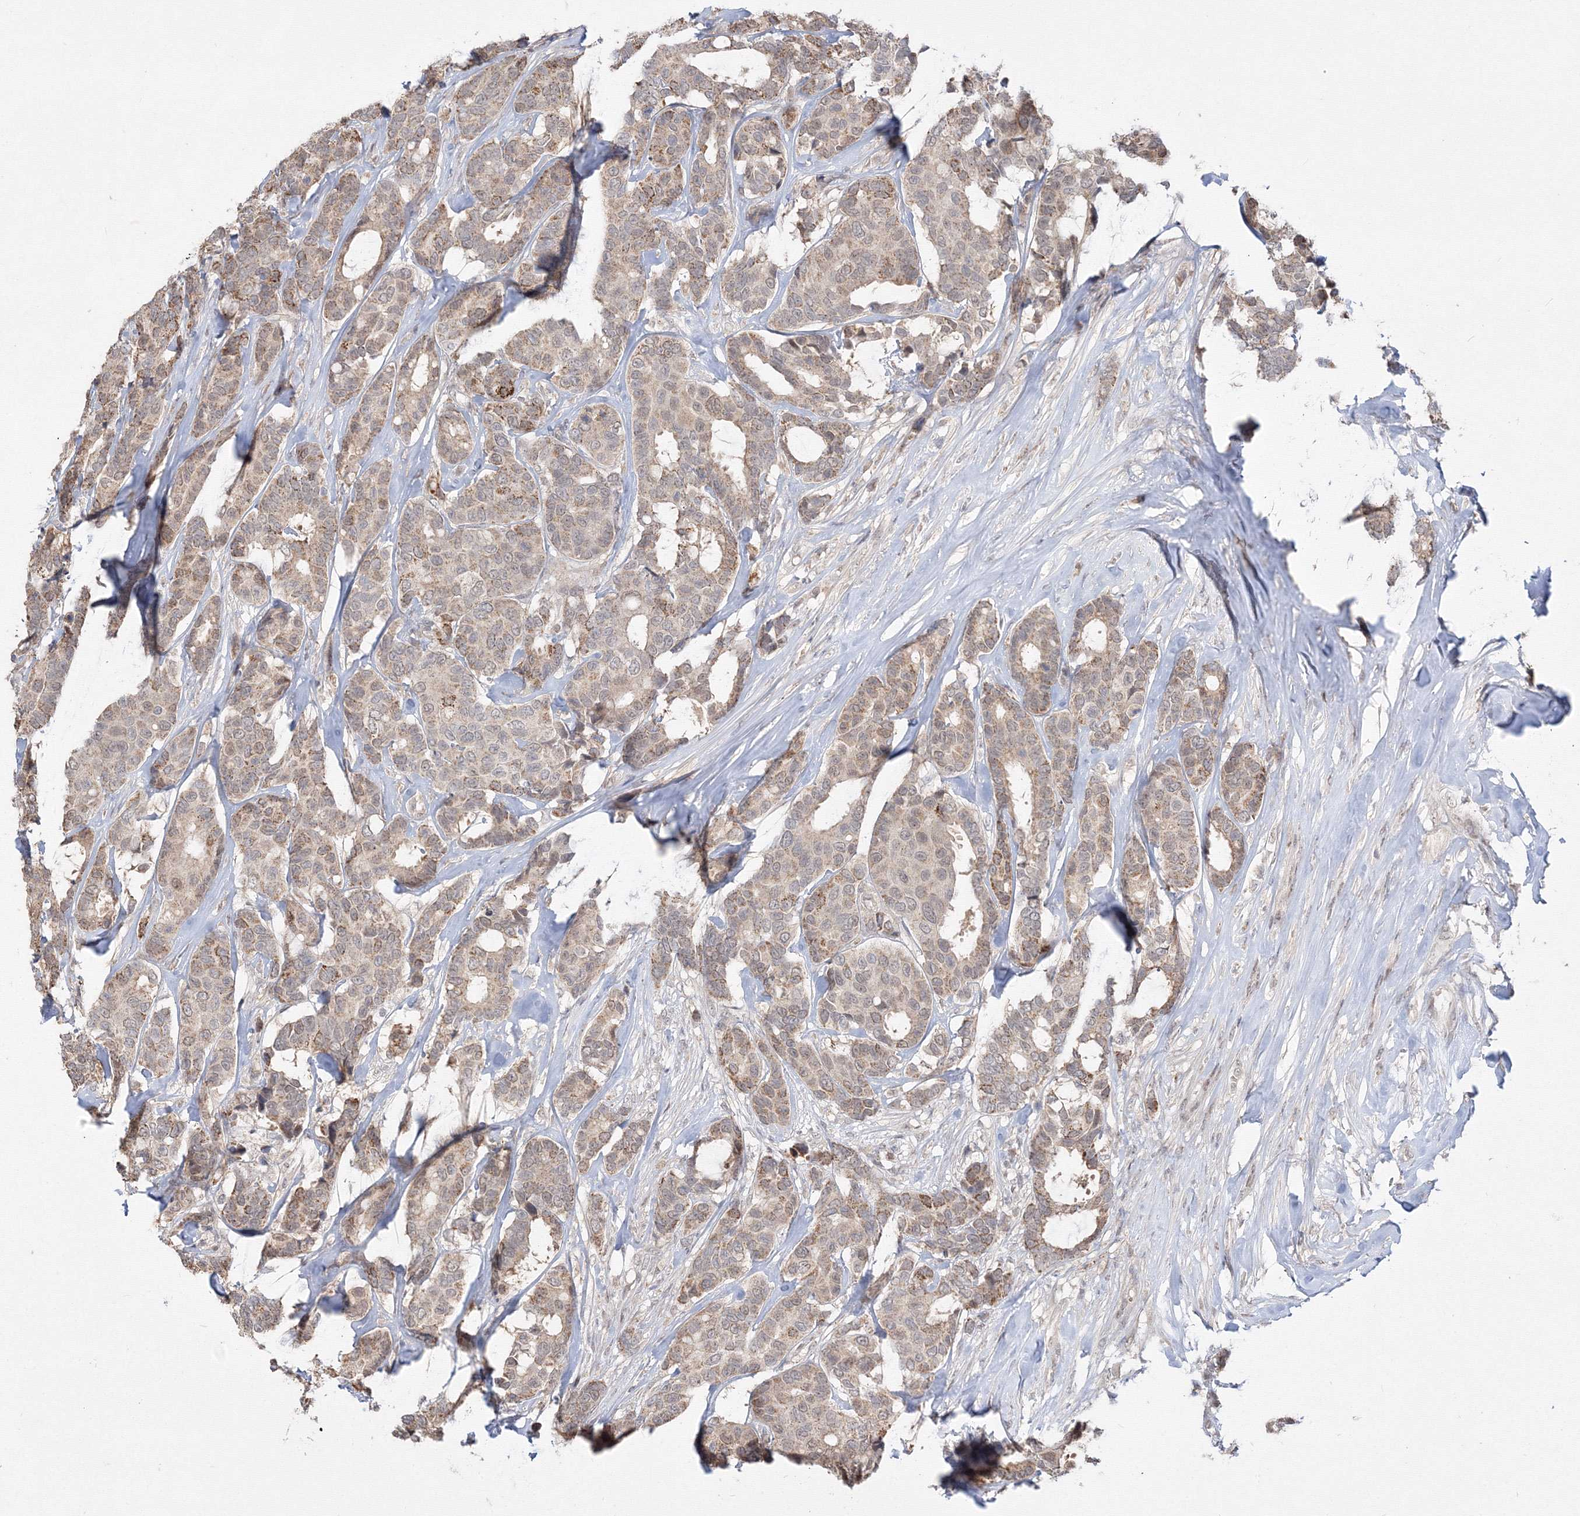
{"staining": {"intensity": "moderate", "quantity": "25%-75%", "location": "cytoplasmic/membranous"}, "tissue": "breast cancer", "cell_type": "Tumor cells", "image_type": "cancer", "snomed": [{"axis": "morphology", "description": "Duct carcinoma"}, {"axis": "topography", "description": "Breast"}], "caption": "Protein staining of intraductal carcinoma (breast) tissue displays moderate cytoplasmic/membranous positivity in approximately 25%-75% of tumor cells. The staining is performed using DAB (3,3'-diaminobenzidine) brown chromogen to label protein expression. The nuclei are counter-stained blue using hematoxylin.", "gene": "COPS4", "patient": {"sex": "female", "age": 87}}